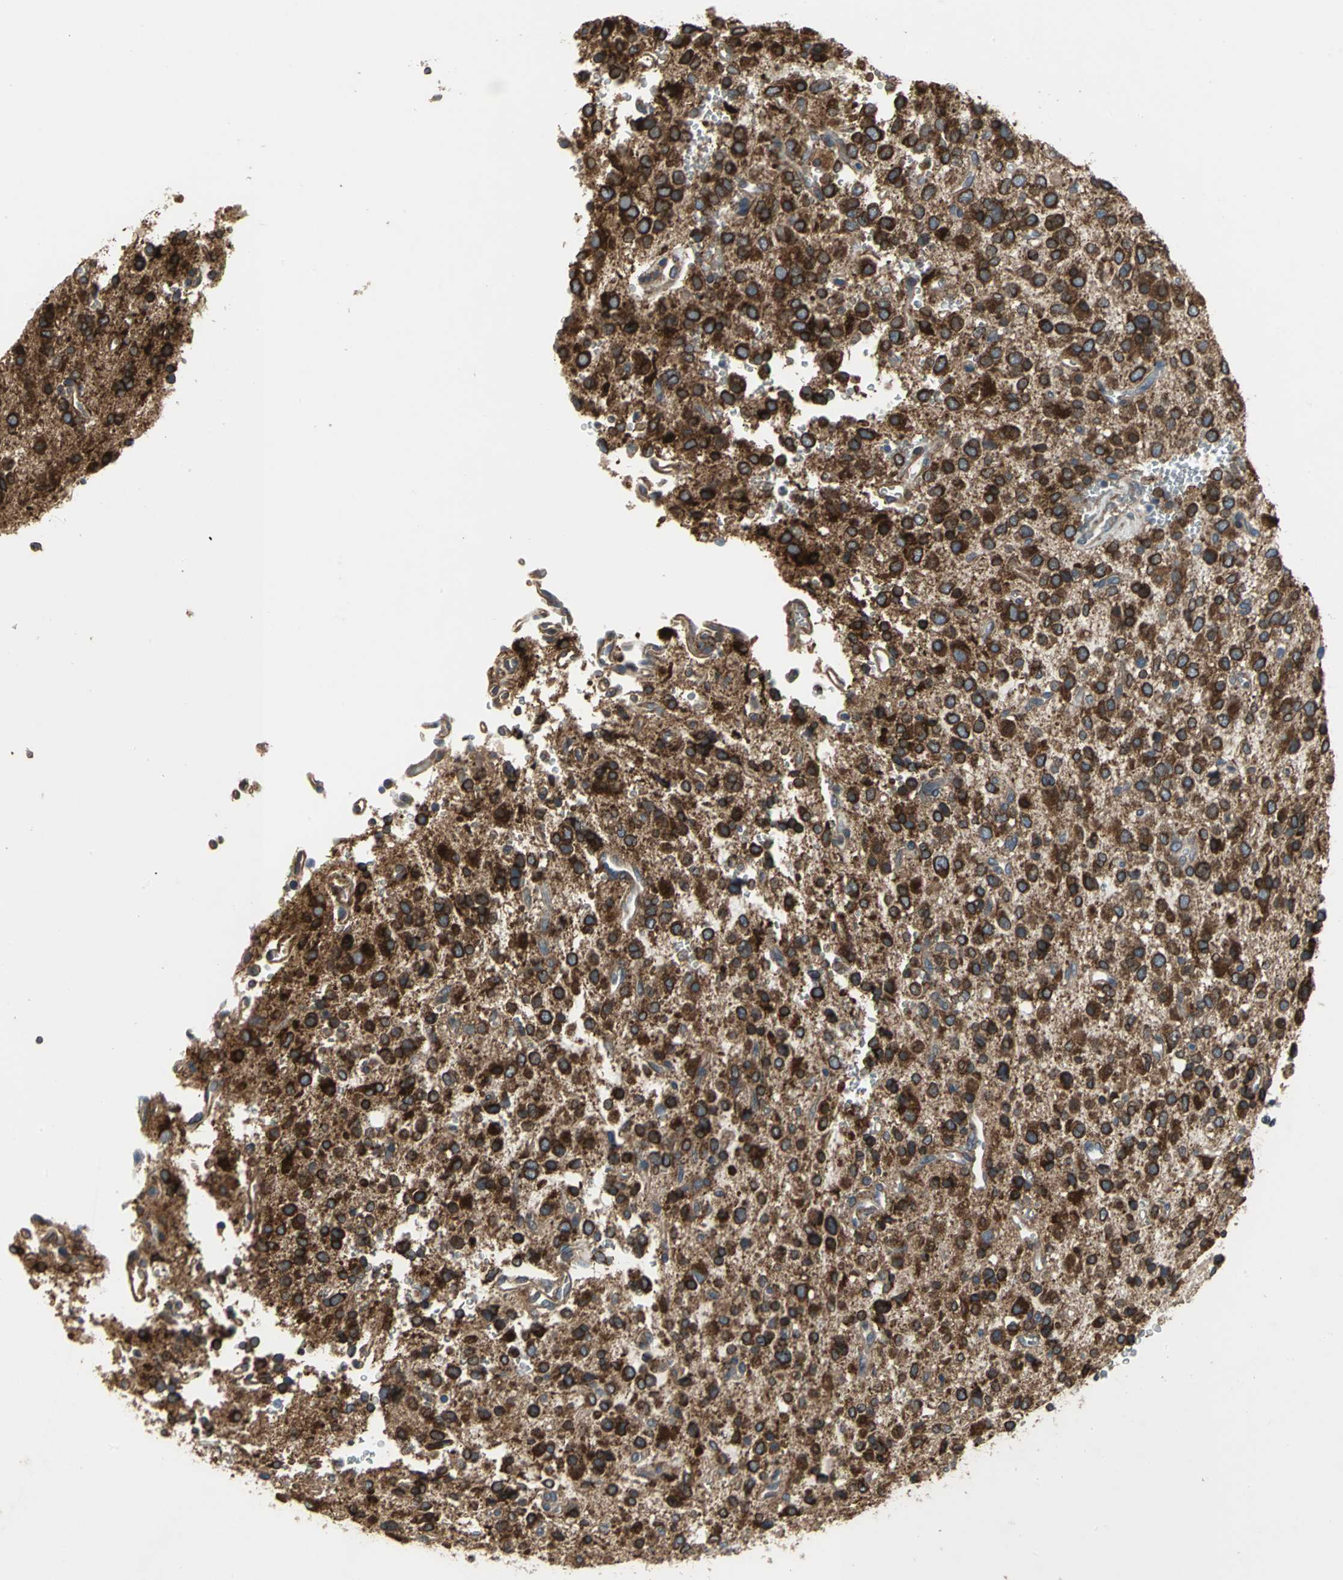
{"staining": {"intensity": "strong", "quantity": ">75%", "location": "cytoplasmic/membranous"}, "tissue": "glioma", "cell_type": "Tumor cells", "image_type": "cancer", "snomed": [{"axis": "morphology", "description": "Glioma, malignant, High grade"}, {"axis": "topography", "description": "Brain"}], "caption": "DAB immunohistochemical staining of malignant high-grade glioma demonstrates strong cytoplasmic/membranous protein positivity in approximately >75% of tumor cells. The staining was performed using DAB, with brown indicating positive protein expression. Nuclei are stained blue with hematoxylin.", "gene": "SYVN1", "patient": {"sex": "male", "age": 47}}